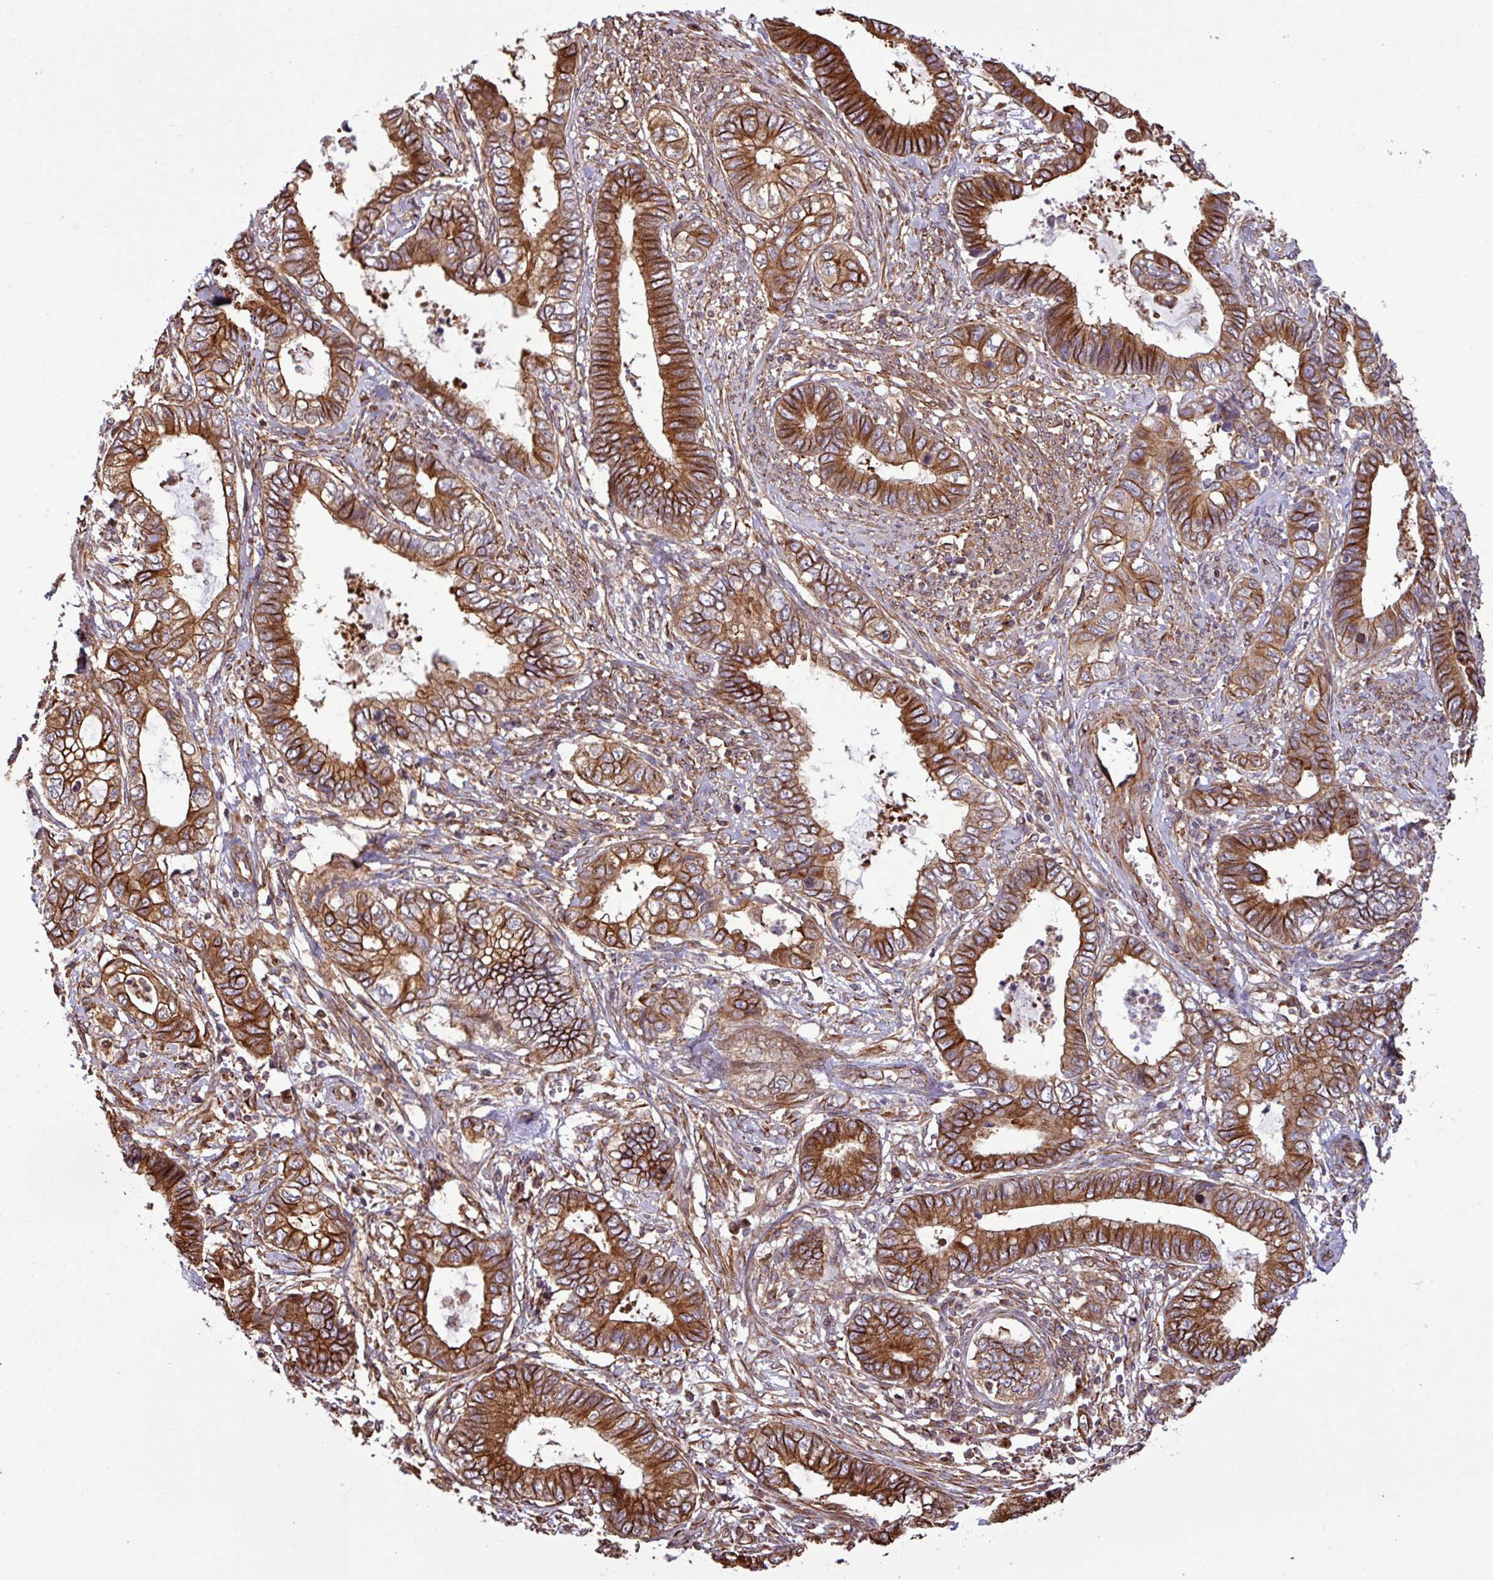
{"staining": {"intensity": "strong", "quantity": ">75%", "location": "cytoplasmic/membranous"}, "tissue": "cervical cancer", "cell_type": "Tumor cells", "image_type": "cancer", "snomed": [{"axis": "morphology", "description": "Adenocarcinoma, NOS"}, {"axis": "topography", "description": "Cervix"}], "caption": "Protein staining demonstrates strong cytoplasmic/membranous positivity in about >75% of tumor cells in cervical cancer (adenocarcinoma).", "gene": "ZNF300", "patient": {"sex": "female", "age": 44}}